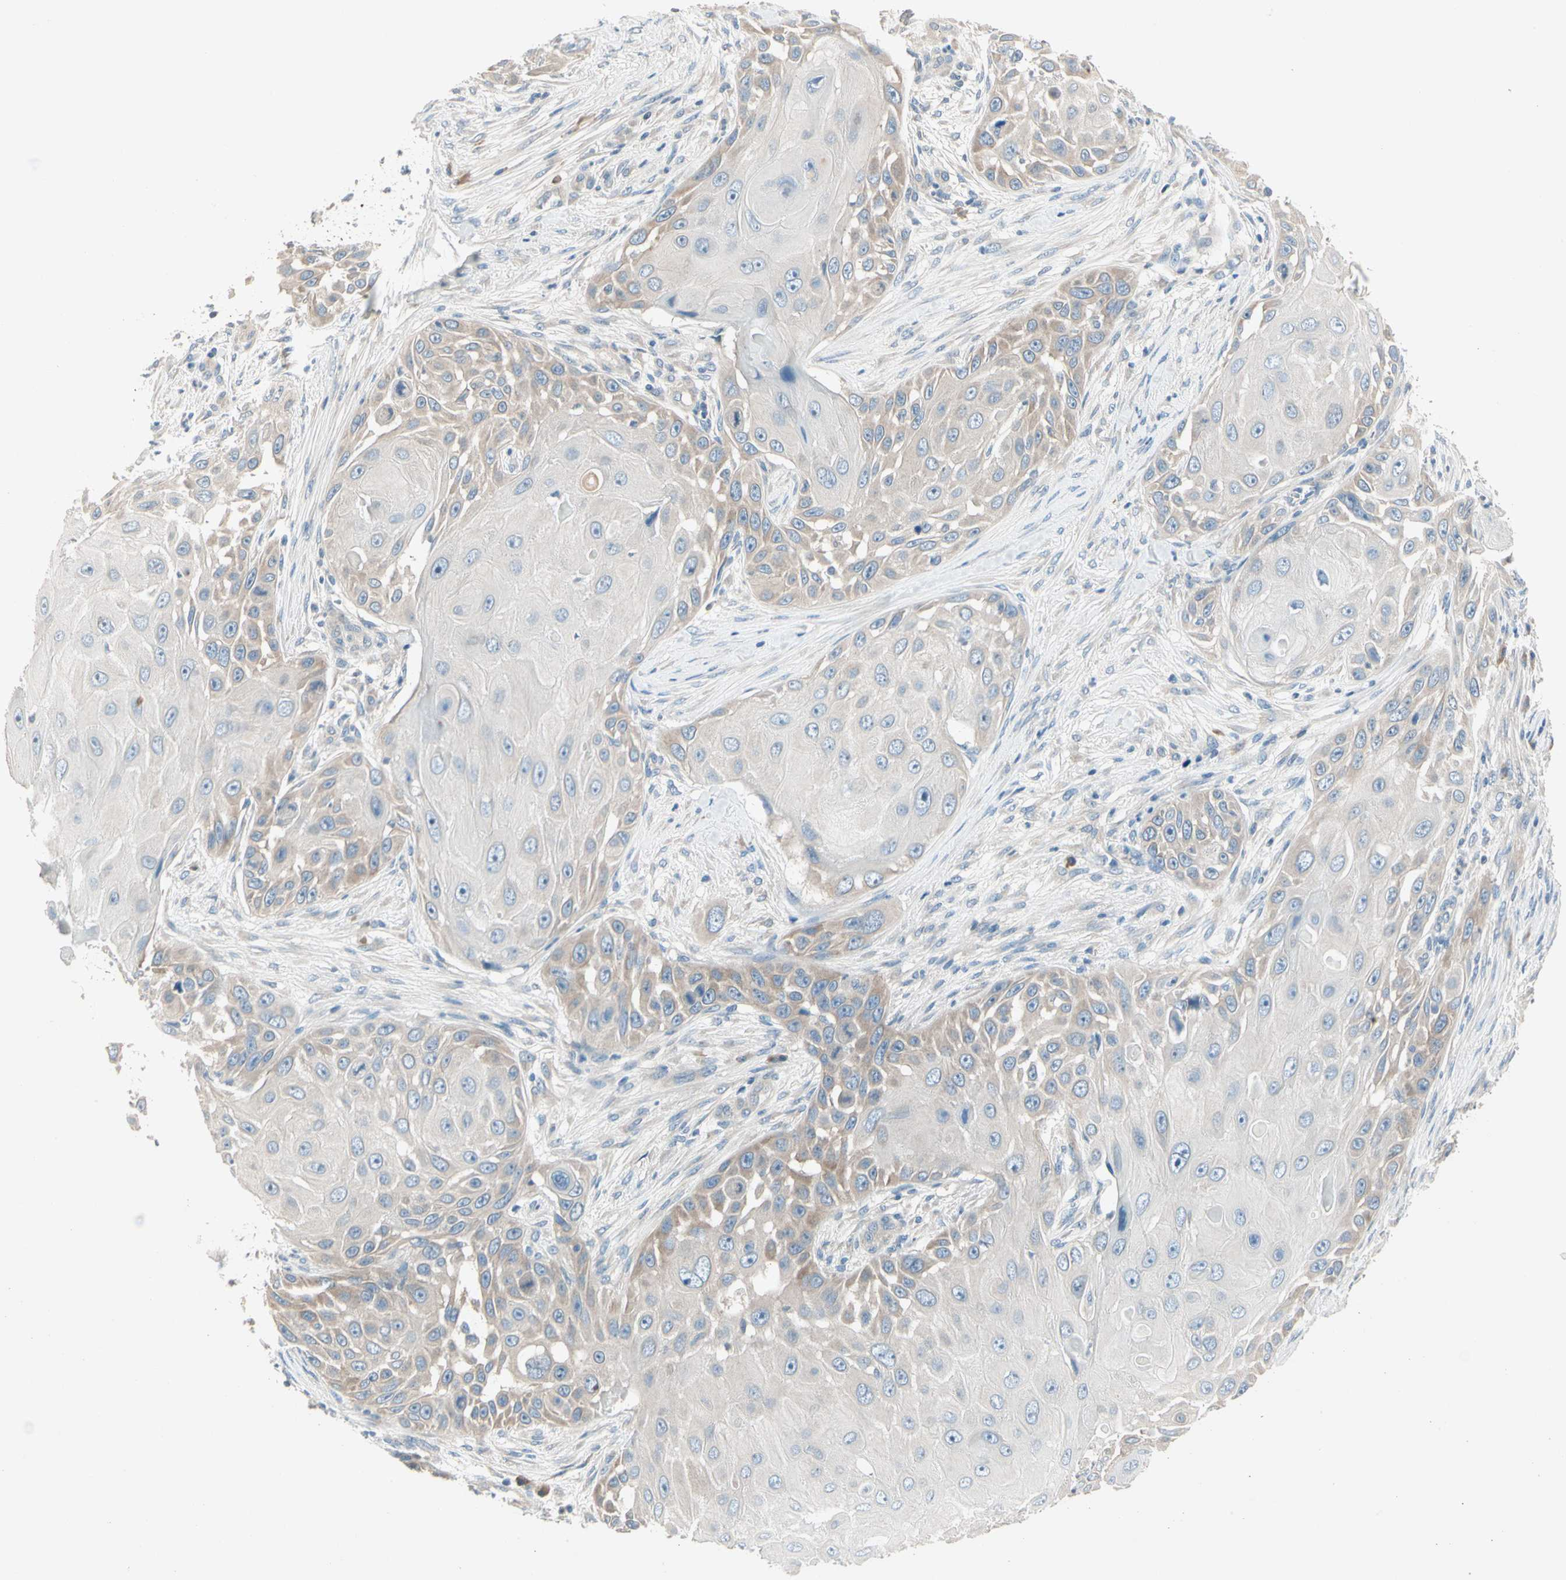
{"staining": {"intensity": "weak", "quantity": "25%-75%", "location": "cytoplasmic/membranous"}, "tissue": "skin cancer", "cell_type": "Tumor cells", "image_type": "cancer", "snomed": [{"axis": "morphology", "description": "Squamous cell carcinoma, NOS"}, {"axis": "topography", "description": "Skin"}], "caption": "Skin squamous cell carcinoma stained with a protein marker reveals weak staining in tumor cells.", "gene": "IL1R1", "patient": {"sex": "female", "age": 44}}